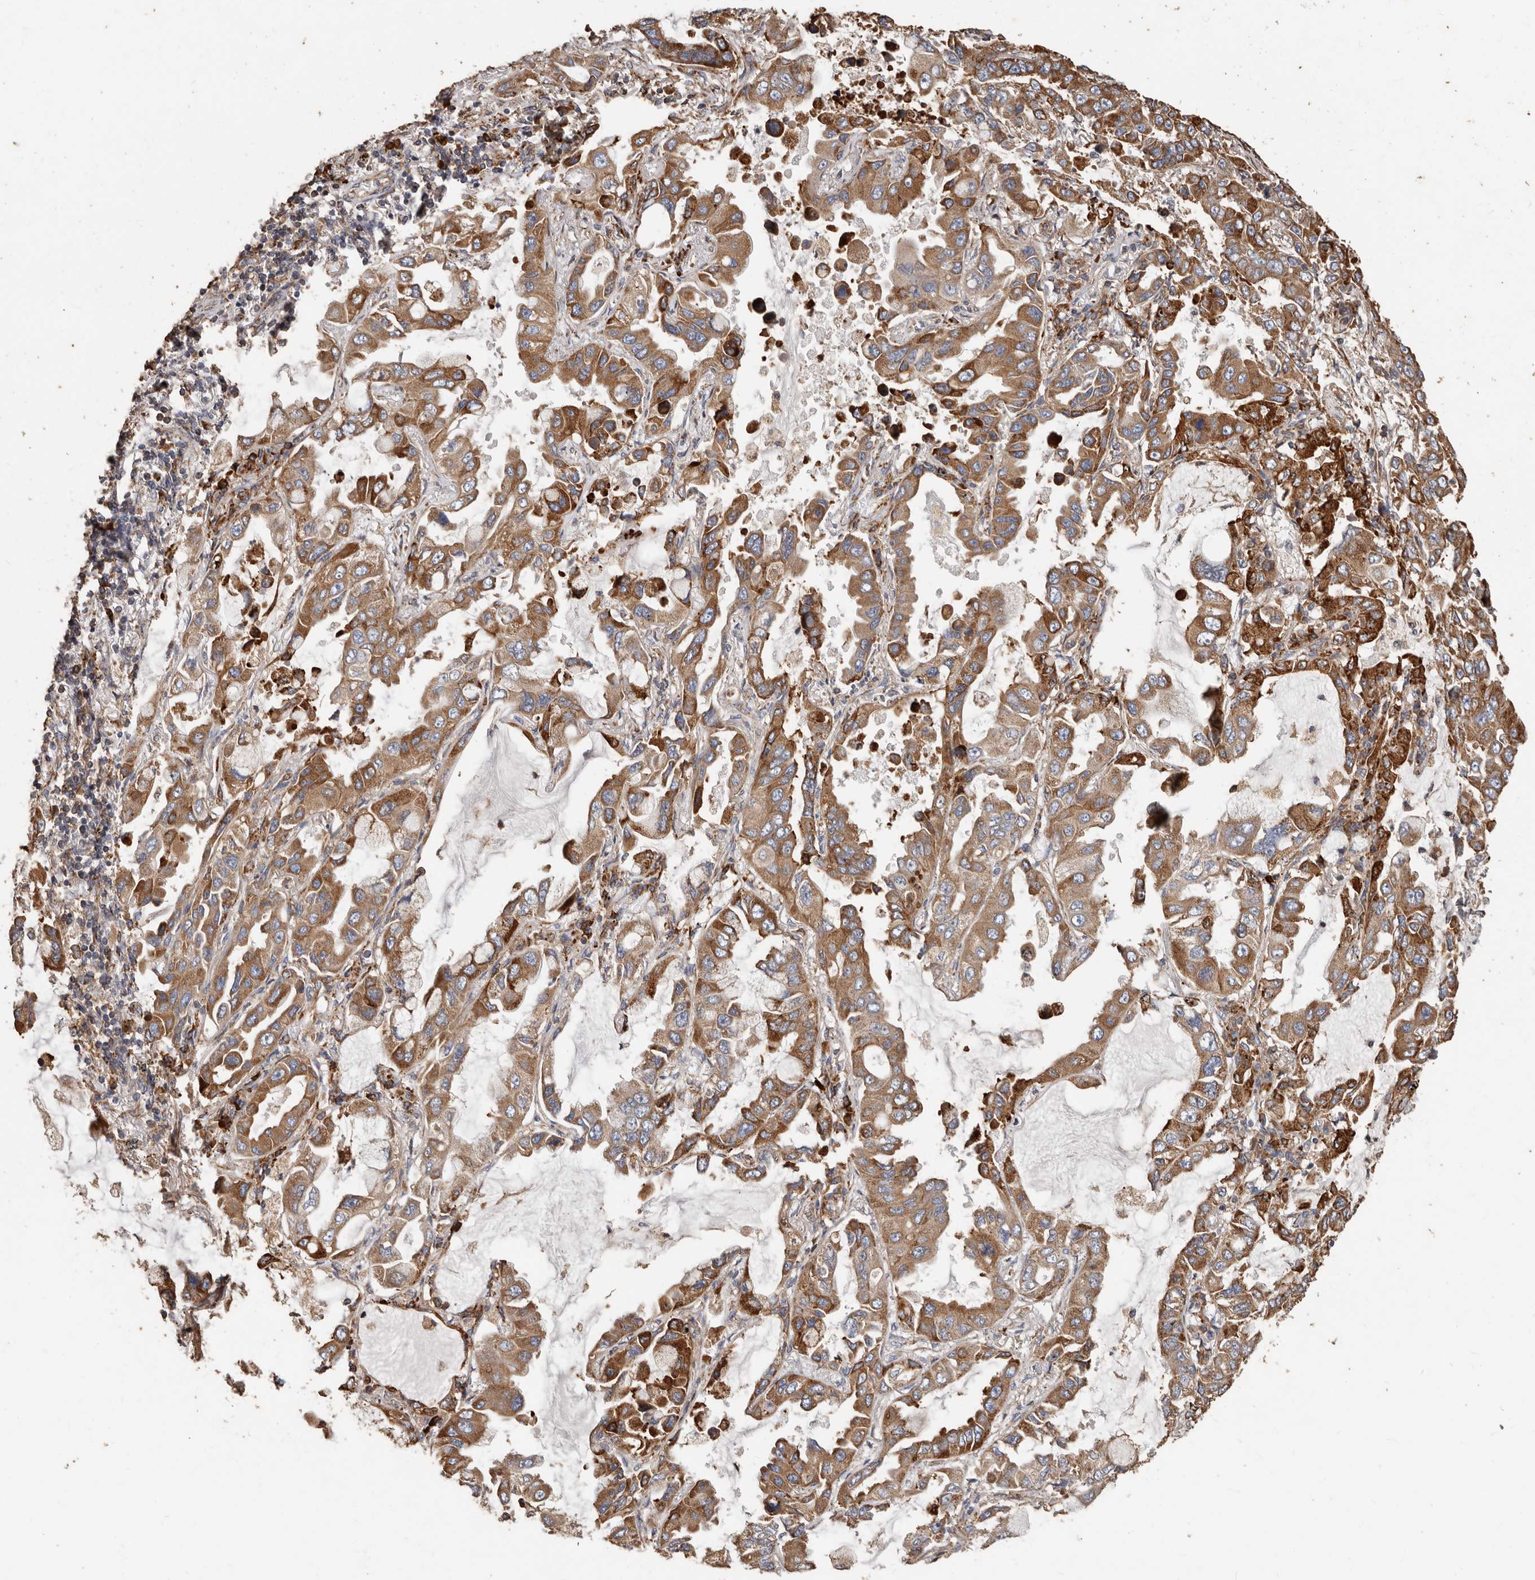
{"staining": {"intensity": "moderate", "quantity": ">75%", "location": "cytoplasmic/membranous"}, "tissue": "lung cancer", "cell_type": "Tumor cells", "image_type": "cancer", "snomed": [{"axis": "morphology", "description": "Adenocarcinoma, NOS"}, {"axis": "topography", "description": "Lung"}], "caption": "The micrograph exhibits immunohistochemical staining of lung adenocarcinoma. There is moderate cytoplasmic/membranous expression is present in about >75% of tumor cells.", "gene": "OSGIN2", "patient": {"sex": "male", "age": 64}}